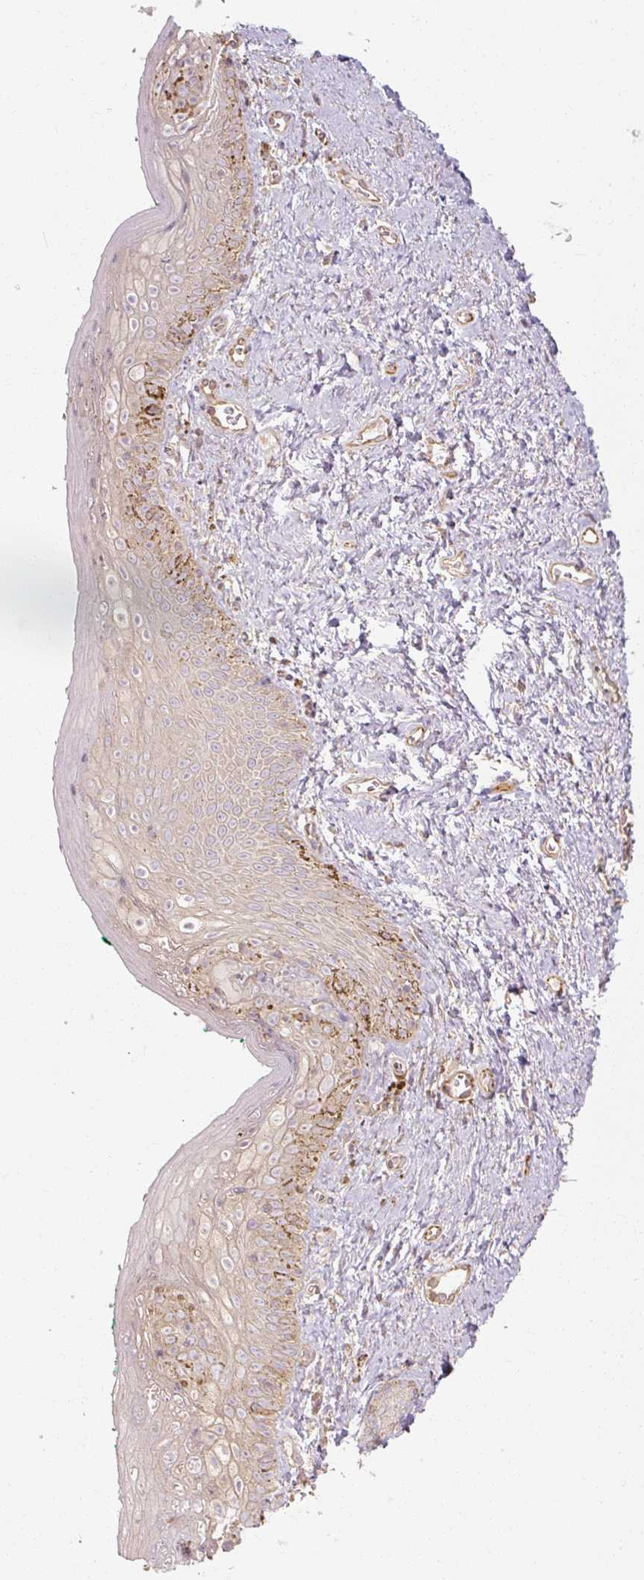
{"staining": {"intensity": "weak", "quantity": "<25%", "location": "cytoplasmic/membranous"}, "tissue": "vagina", "cell_type": "Squamous epithelial cells", "image_type": "normal", "snomed": [{"axis": "morphology", "description": "Normal tissue, NOS"}, {"axis": "topography", "description": "Vulva"}, {"axis": "topography", "description": "Vagina"}, {"axis": "topography", "description": "Peripheral nerve tissue"}], "caption": "Immunohistochemistry photomicrograph of unremarkable vagina stained for a protein (brown), which displays no staining in squamous epithelial cells.", "gene": "RB1CC1", "patient": {"sex": "female", "age": 66}}